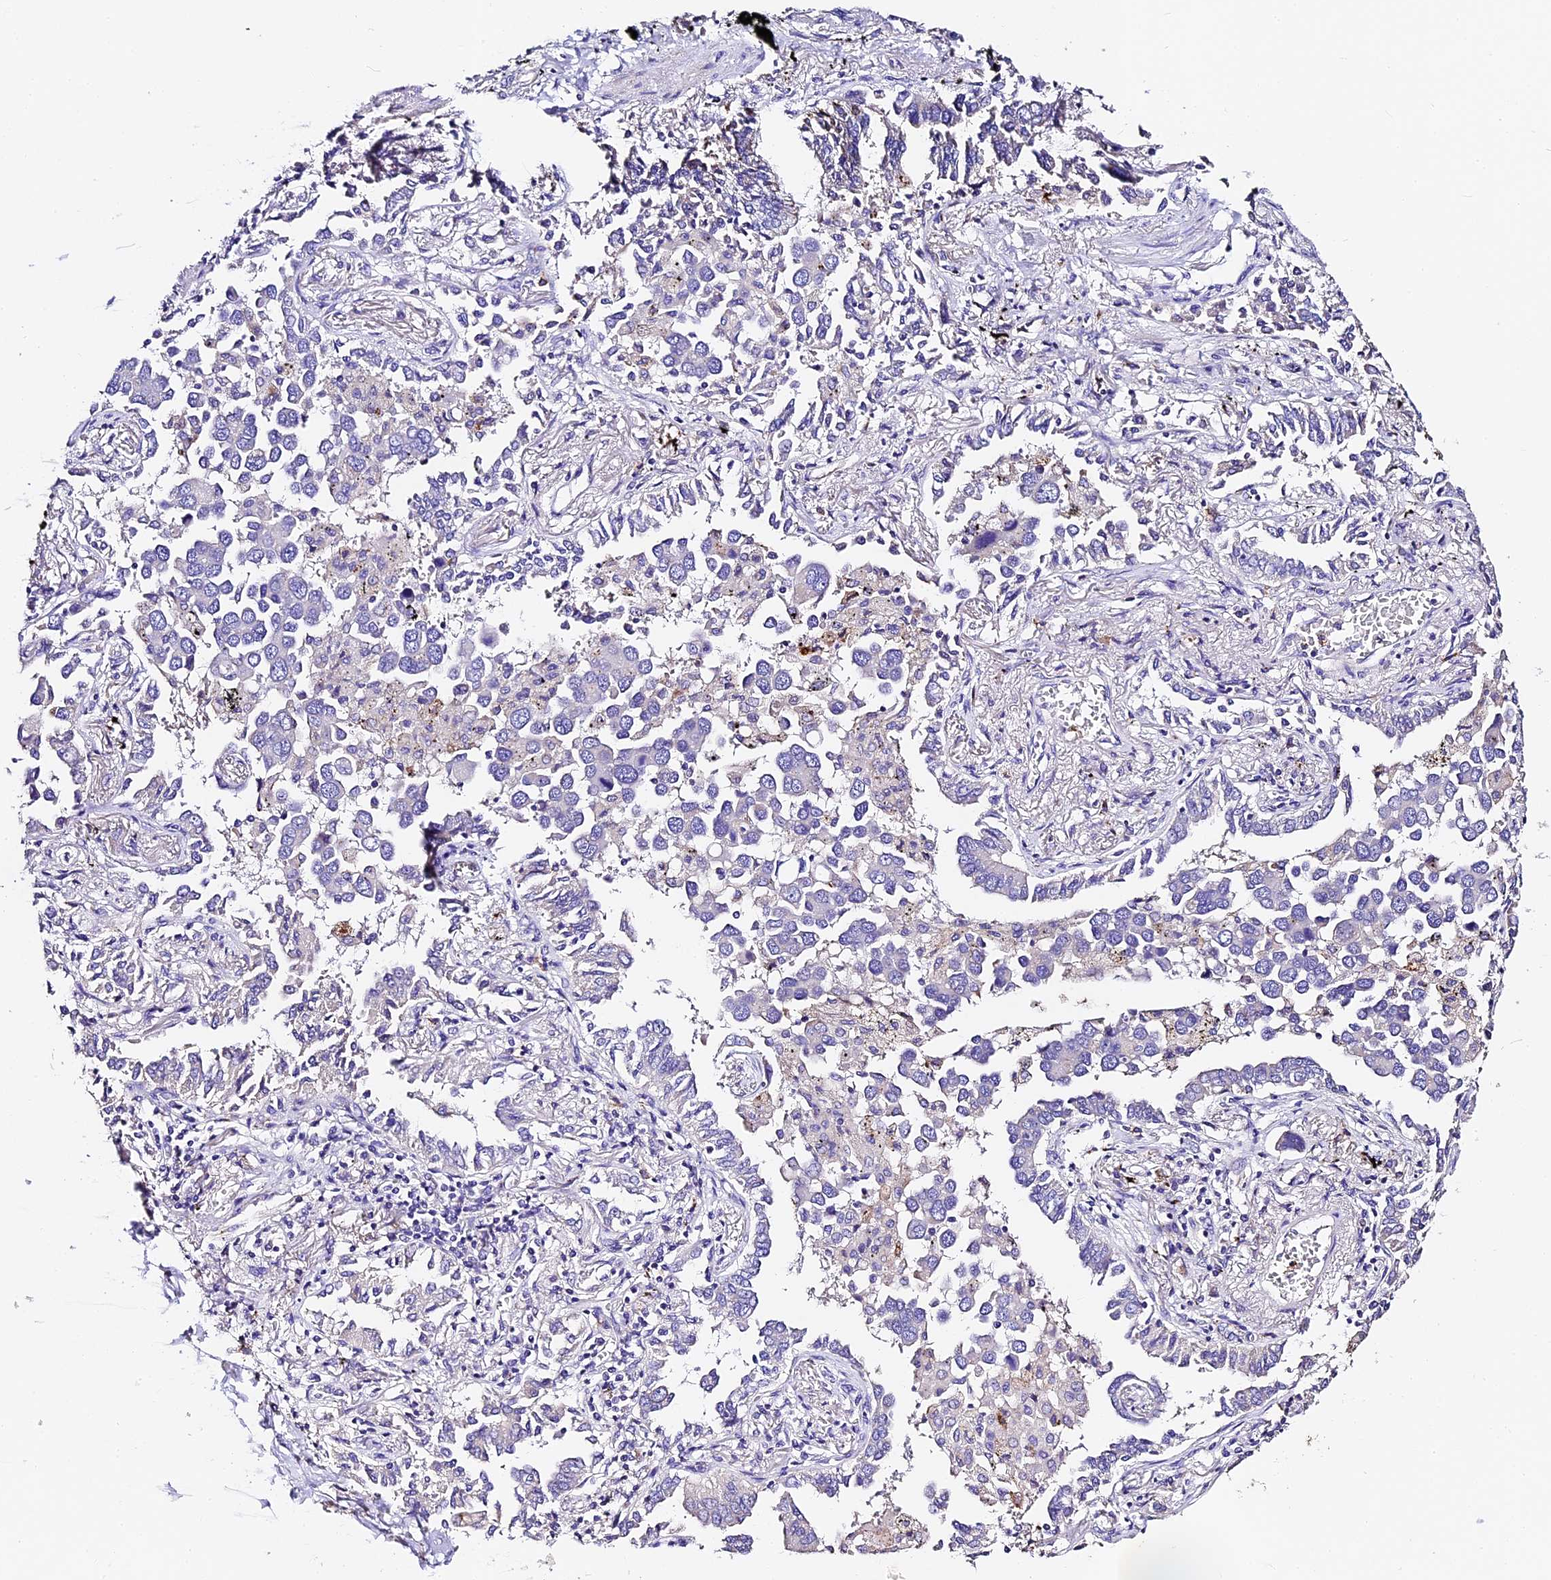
{"staining": {"intensity": "negative", "quantity": "none", "location": "none"}, "tissue": "lung cancer", "cell_type": "Tumor cells", "image_type": "cancer", "snomed": [{"axis": "morphology", "description": "Adenocarcinoma, NOS"}, {"axis": "topography", "description": "Lung"}], "caption": "Human adenocarcinoma (lung) stained for a protein using immunohistochemistry demonstrates no positivity in tumor cells.", "gene": "FREM3", "patient": {"sex": "male", "age": 67}}